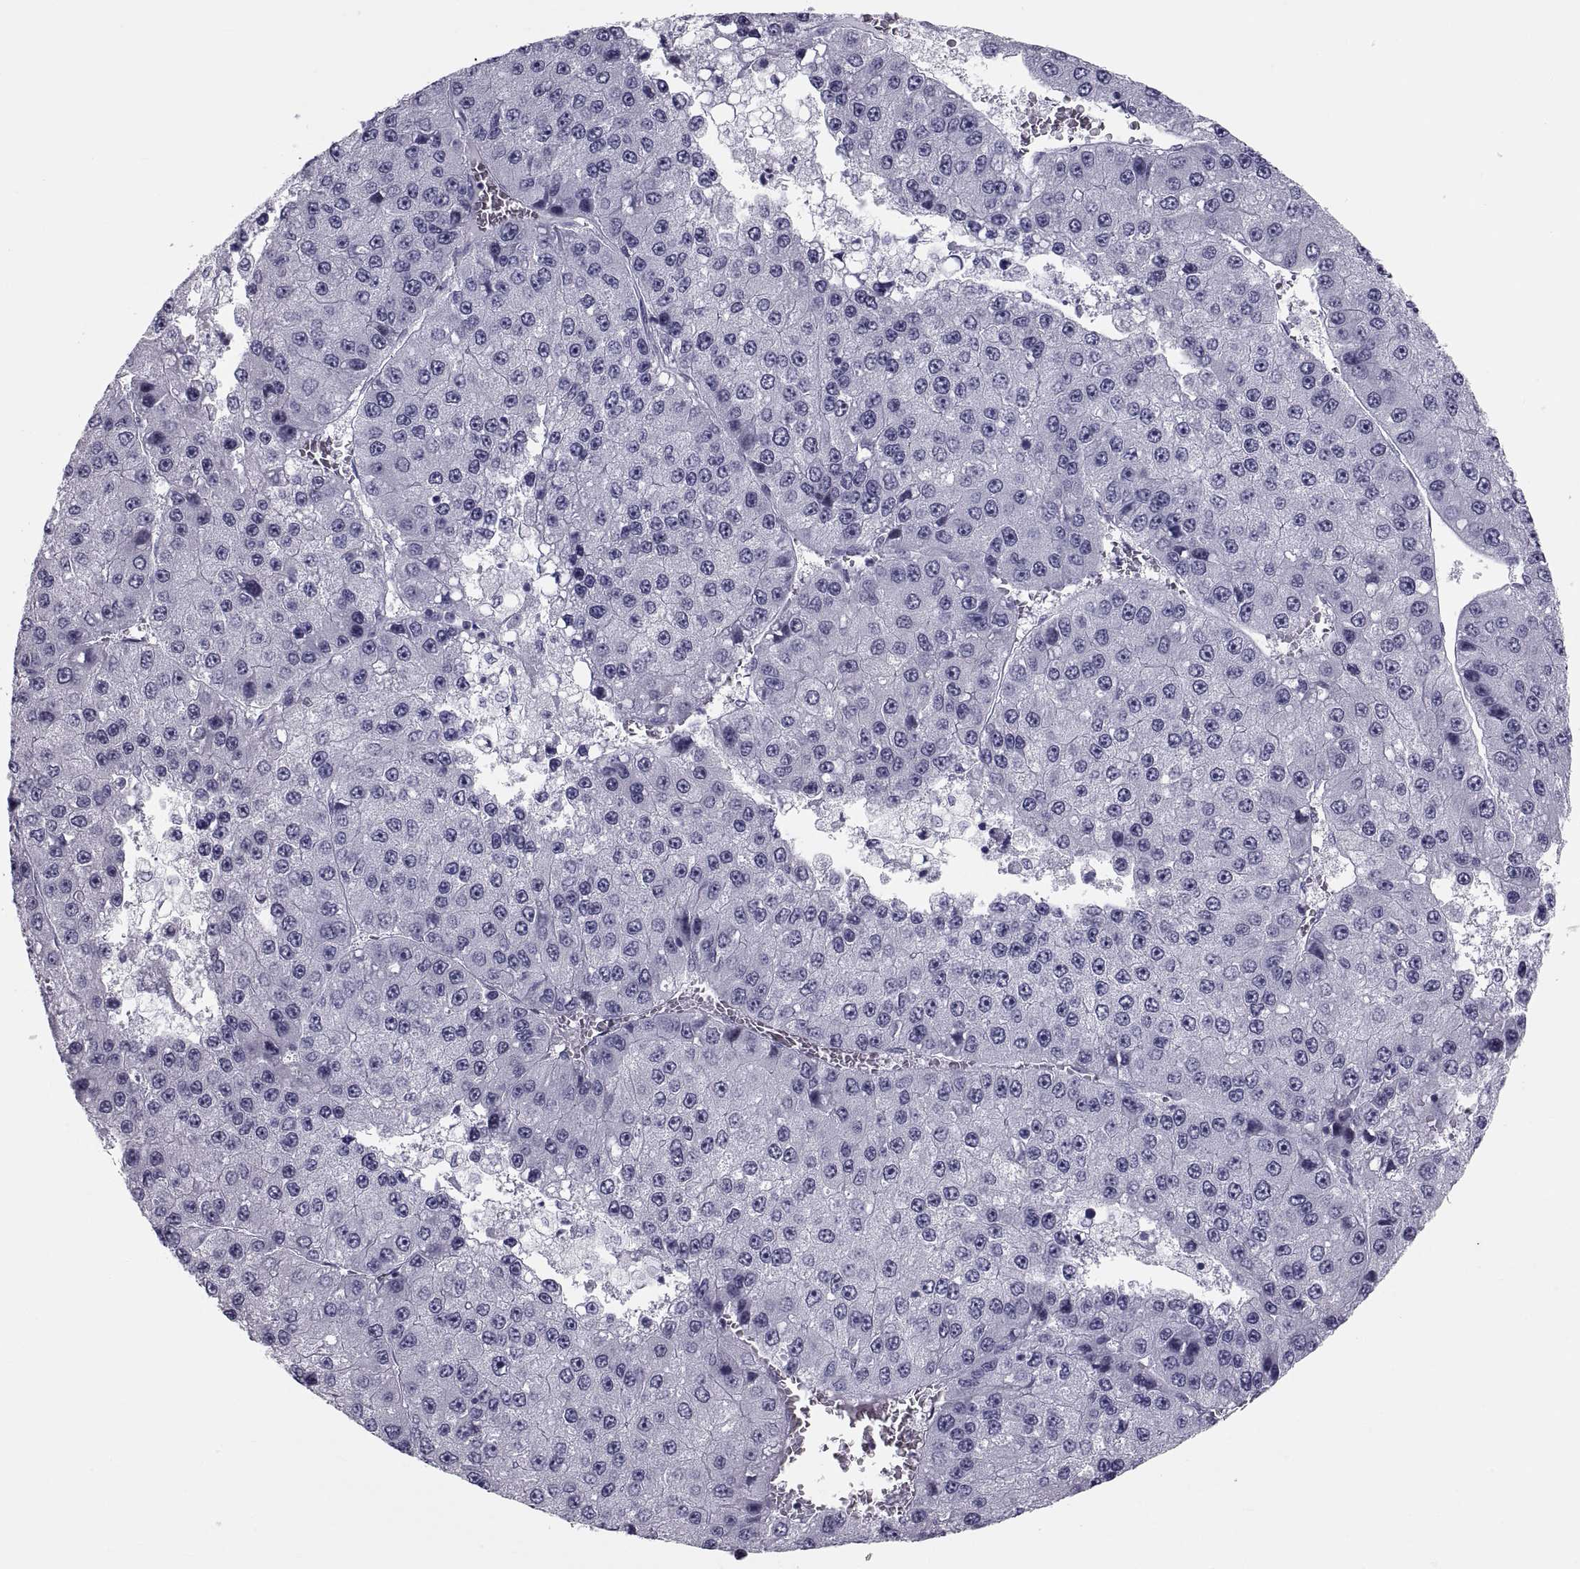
{"staining": {"intensity": "negative", "quantity": "none", "location": "none"}, "tissue": "liver cancer", "cell_type": "Tumor cells", "image_type": "cancer", "snomed": [{"axis": "morphology", "description": "Carcinoma, Hepatocellular, NOS"}, {"axis": "topography", "description": "Liver"}], "caption": "An immunohistochemistry image of liver hepatocellular carcinoma is shown. There is no staining in tumor cells of liver hepatocellular carcinoma.", "gene": "CRISP1", "patient": {"sex": "female", "age": 73}}